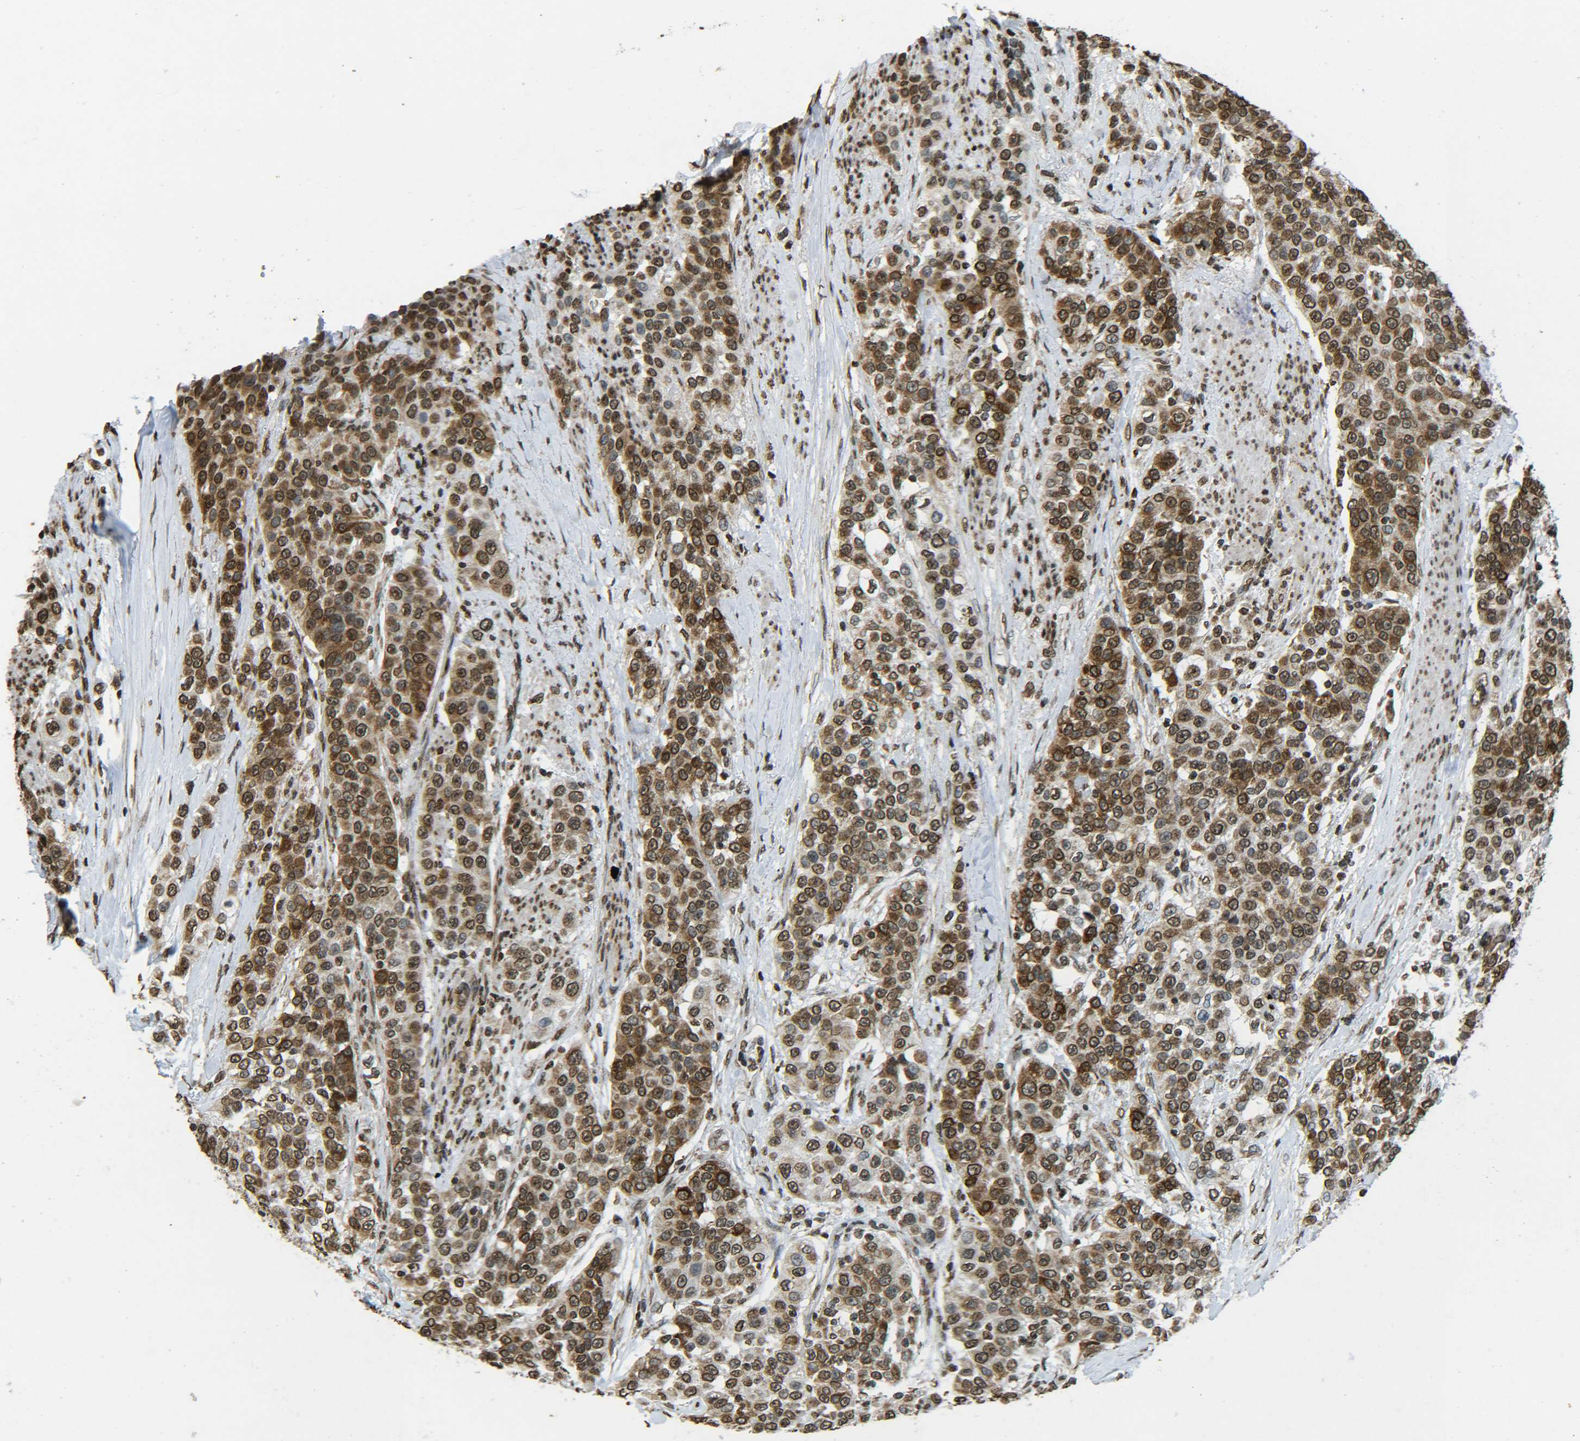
{"staining": {"intensity": "strong", "quantity": ">75%", "location": "cytoplasmic/membranous,nuclear"}, "tissue": "urothelial cancer", "cell_type": "Tumor cells", "image_type": "cancer", "snomed": [{"axis": "morphology", "description": "Urothelial carcinoma, High grade"}, {"axis": "topography", "description": "Urinary bladder"}], "caption": "Strong cytoplasmic/membranous and nuclear staining for a protein is seen in about >75% of tumor cells of urothelial cancer using immunohistochemistry.", "gene": "NEUROG2", "patient": {"sex": "female", "age": 80}}